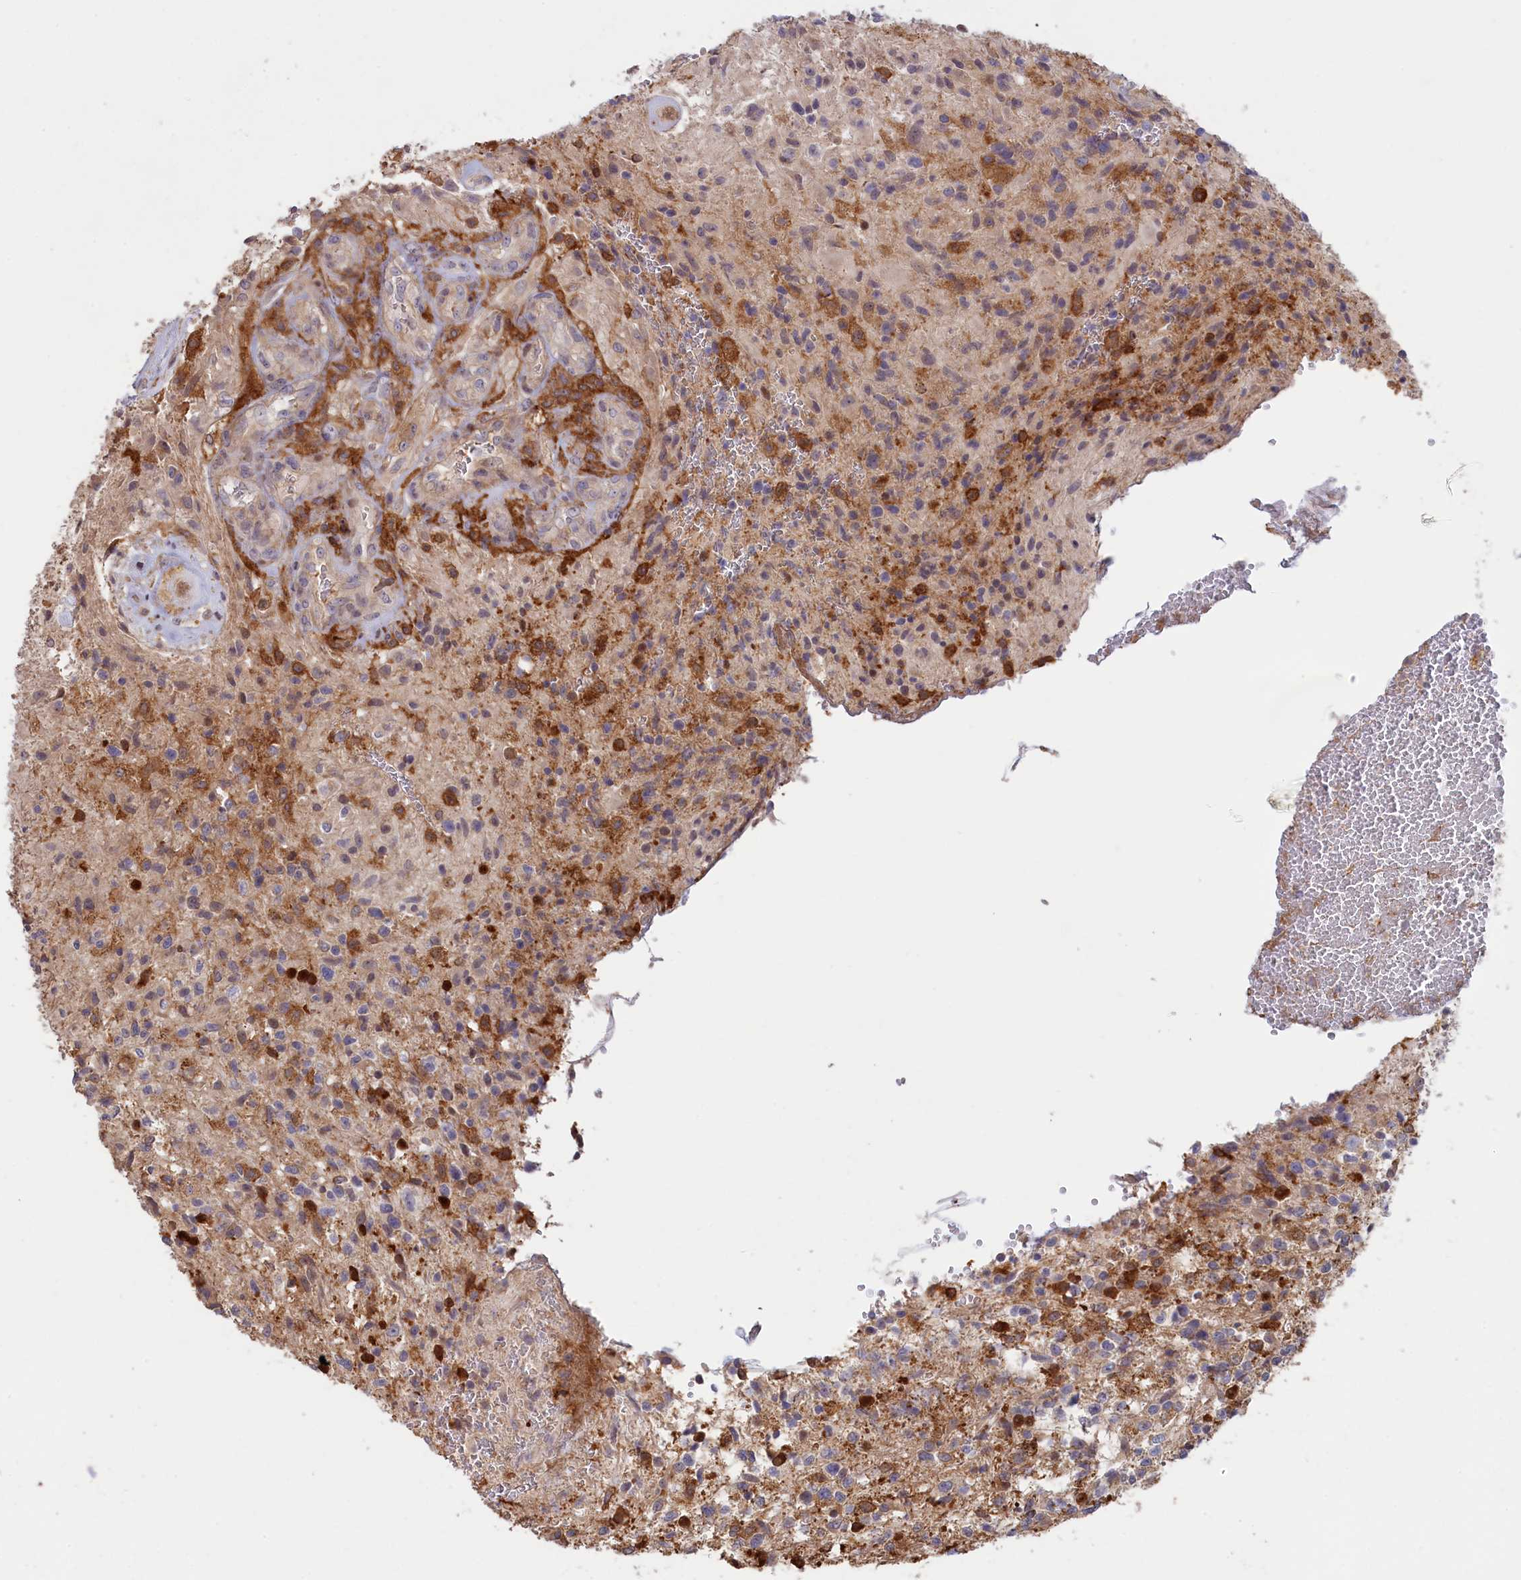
{"staining": {"intensity": "negative", "quantity": "none", "location": "none"}, "tissue": "glioma", "cell_type": "Tumor cells", "image_type": "cancer", "snomed": [{"axis": "morphology", "description": "Glioma, malignant, High grade"}, {"axis": "topography", "description": "Brain"}], "caption": "A histopathology image of human malignant high-grade glioma is negative for staining in tumor cells. (Brightfield microscopy of DAB IHC at high magnification).", "gene": "FERMT1", "patient": {"sex": "male", "age": 56}}